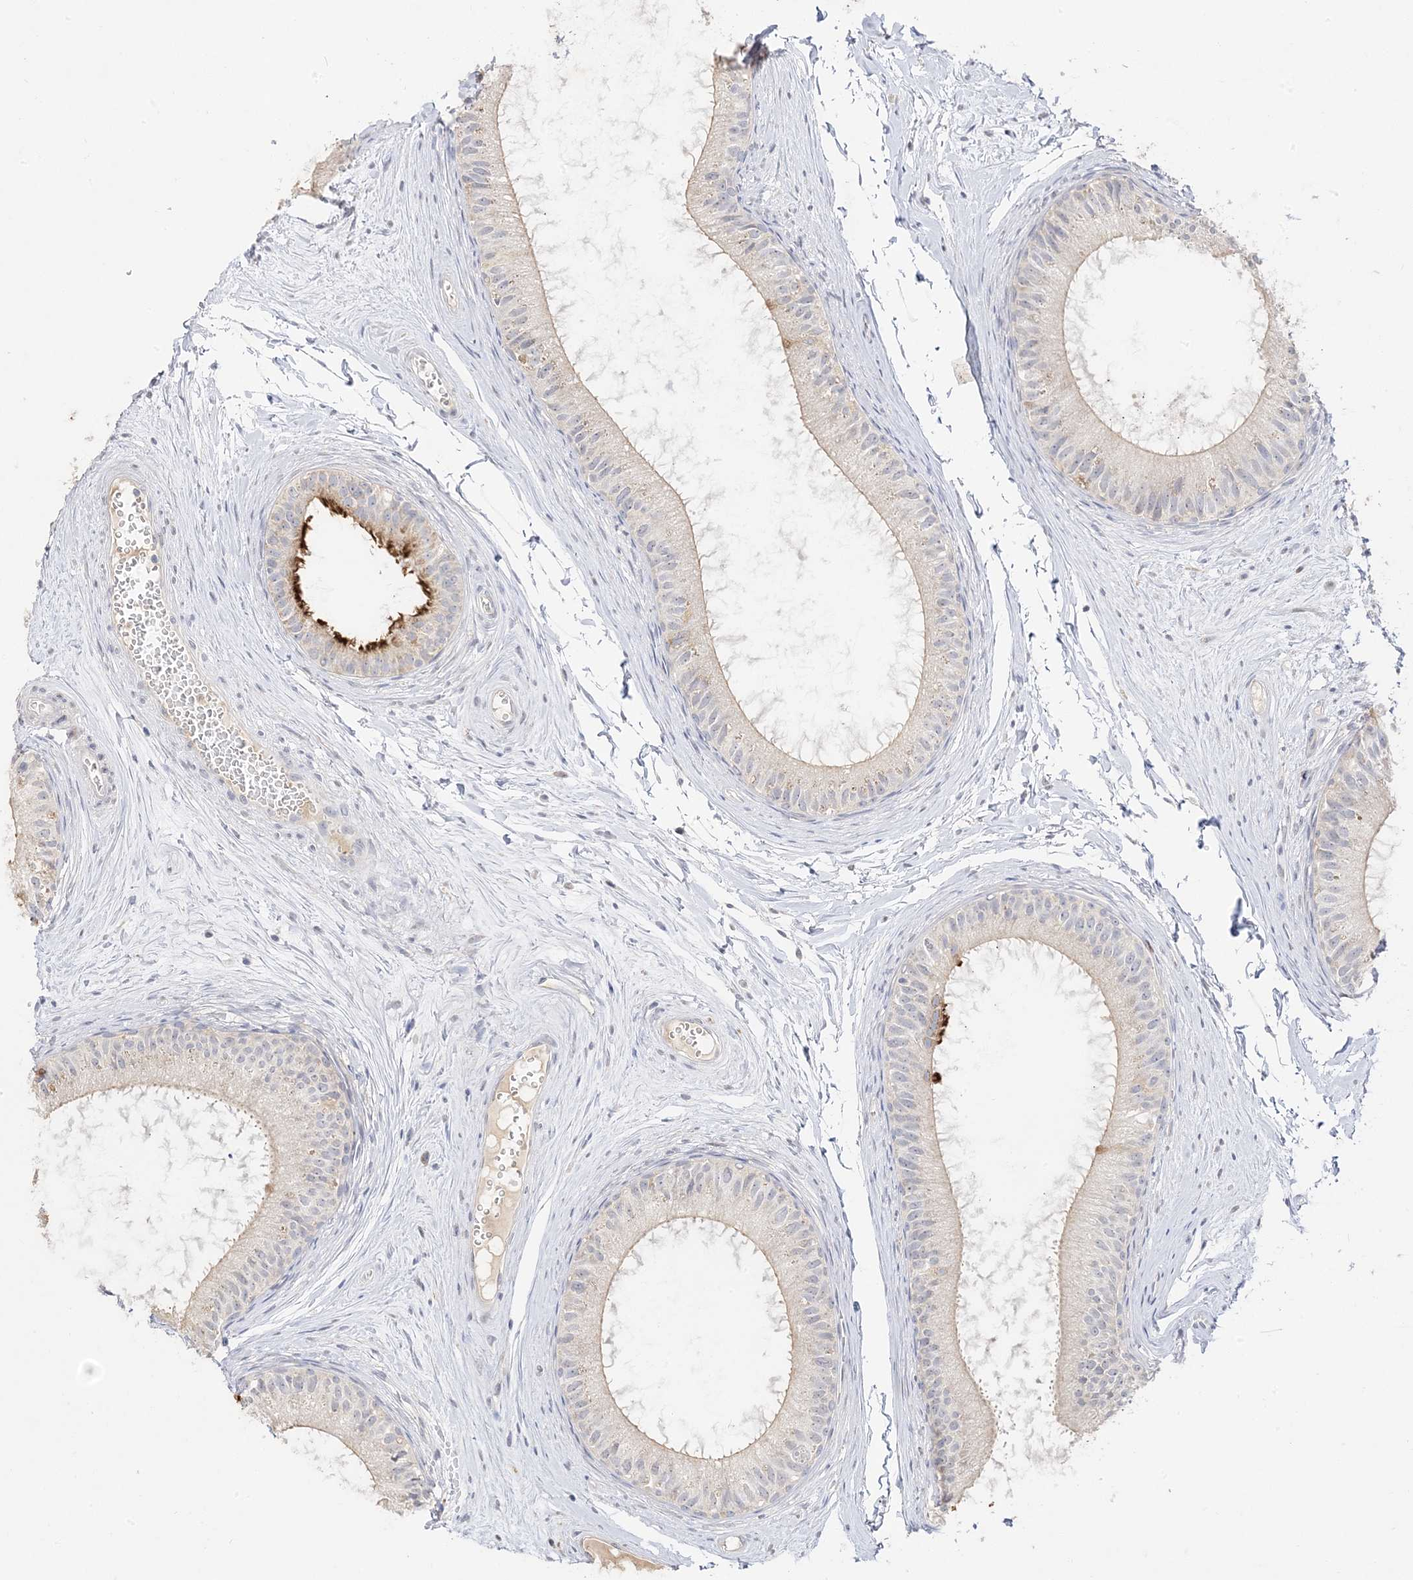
{"staining": {"intensity": "strong", "quantity": "<25%", "location": "cytoplasmic/membranous"}, "tissue": "epididymis", "cell_type": "Glandular cells", "image_type": "normal", "snomed": [{"axis": "morphology", "description": "Normal tissue, NOS"}, {"axis": "topography", "description": "Epididymis"}], "caption": "The image reveals a brown stain indicating the presence of a protein in the cytoplasmic/membranous of glandular cells in epididymis. The protein of interest is shown in brown color, while the nuclei are stained blue.", "gene": "TRANK1", "patient": {"sex": "male", "age": 34}}